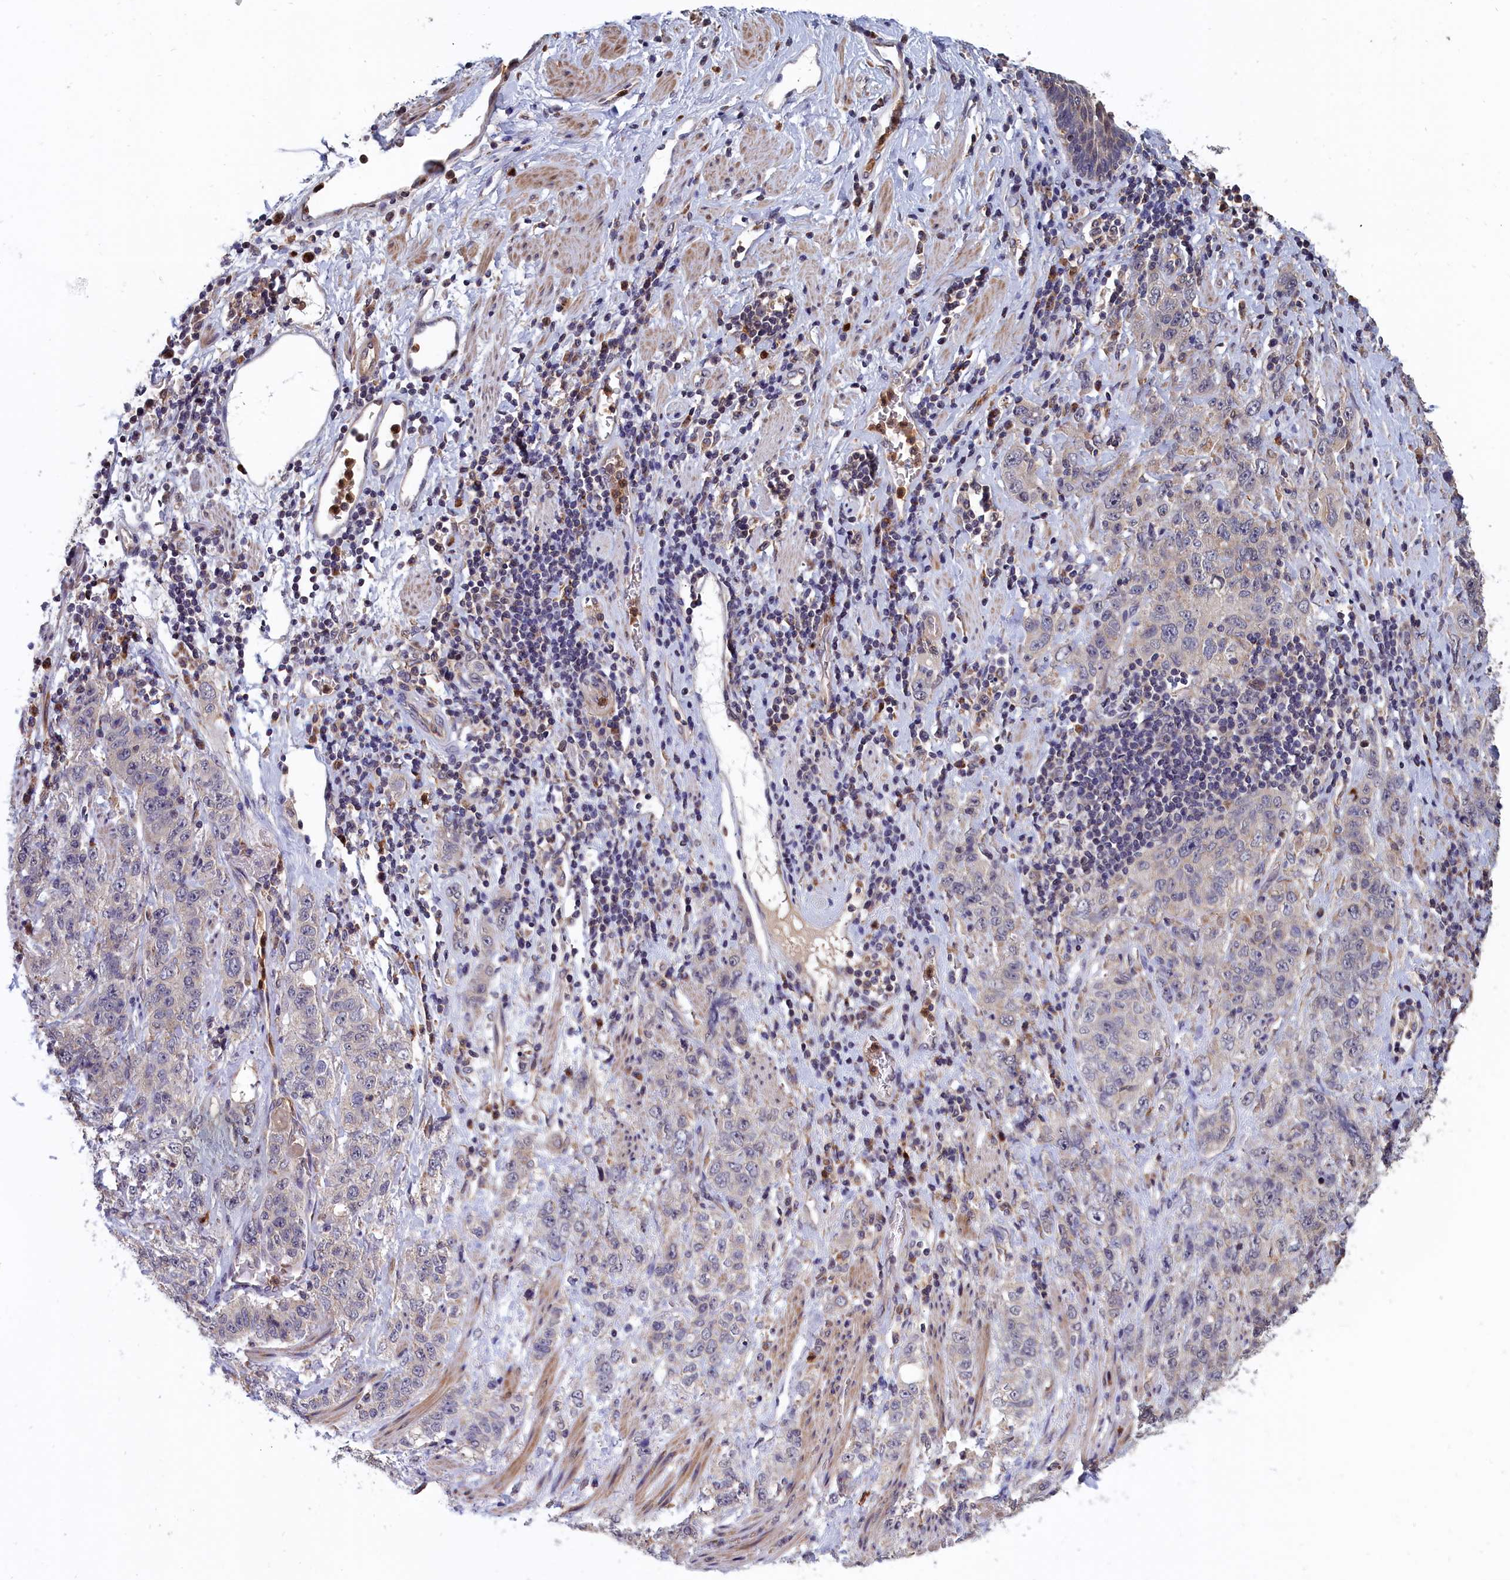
{"staining": {"intensity": "negative", "quantity": "none", "location": "none"}, "tissue": "stomach cancer", "cell_type": "Tumor cells", "image_type": "cancer", "snomed": [{"axis": "morphology", "description": "Adenocarcinoma, NOS"}, {"axis": "topography", "description": "Stomach"}], "caption": "High power microscopy image of an IHC histopathology image of stomach adenocarcinoma, revealing no significant expression in tumor cells.", "gene": "EPB41L4B", "patient": {"sex": "male", "age": 48}}